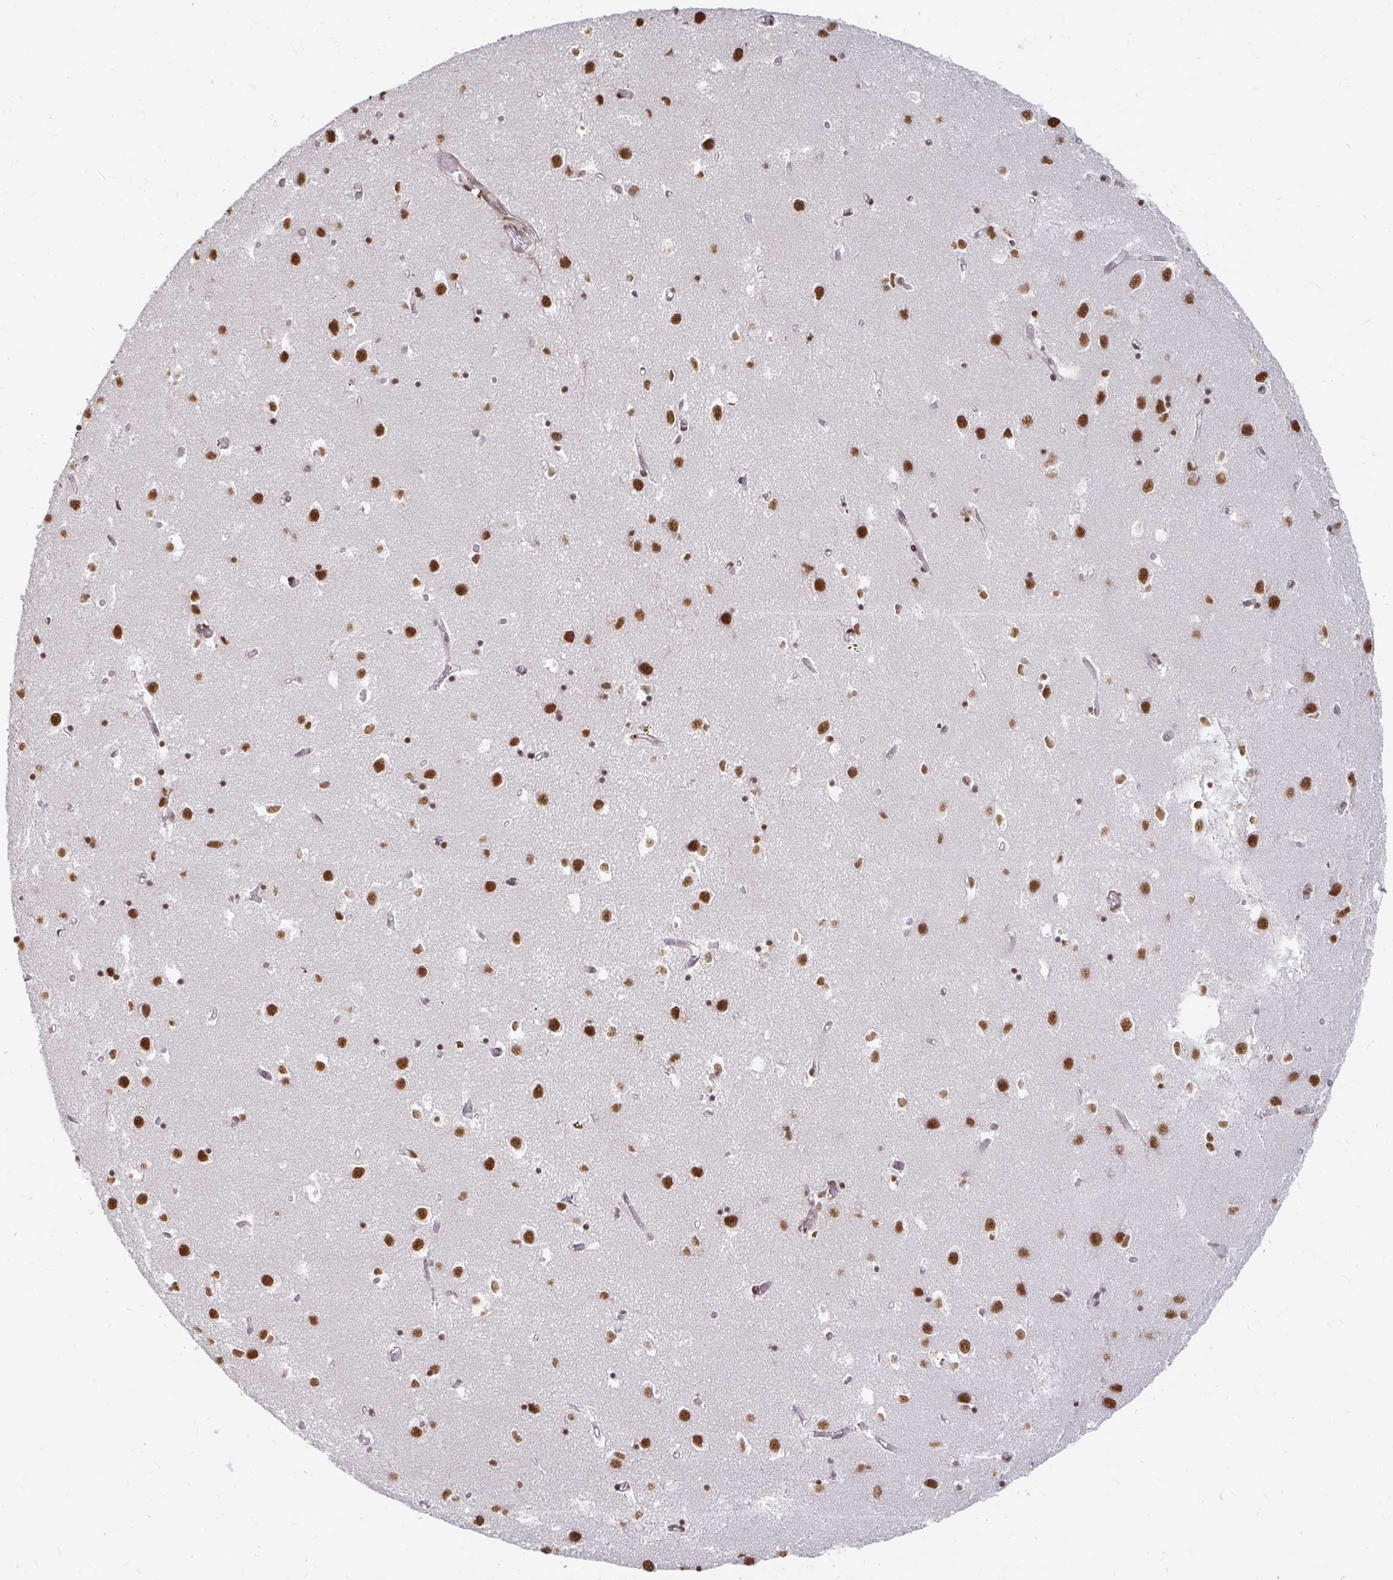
{"staining": {"intensity": "moderate", "quantity": "25%-75%", "location": "nuclear"}, "tissue": "caudate", "cell_type": "Glial cells", "image_type": "normal", "snomed": [{"axis": "morphology", "description": "Normal tissue, NOS"}, {"axis": "topography", "description": "Lateral ventricle wall"}], "caption": "Immunohistochemistry (IHC) of benign human caudate shows medium levels of moderate nuclear staining in about 25%-75% of glial cells.", "gene": "HNRNPU", "patient": {"sex": "male", "age": 70}}